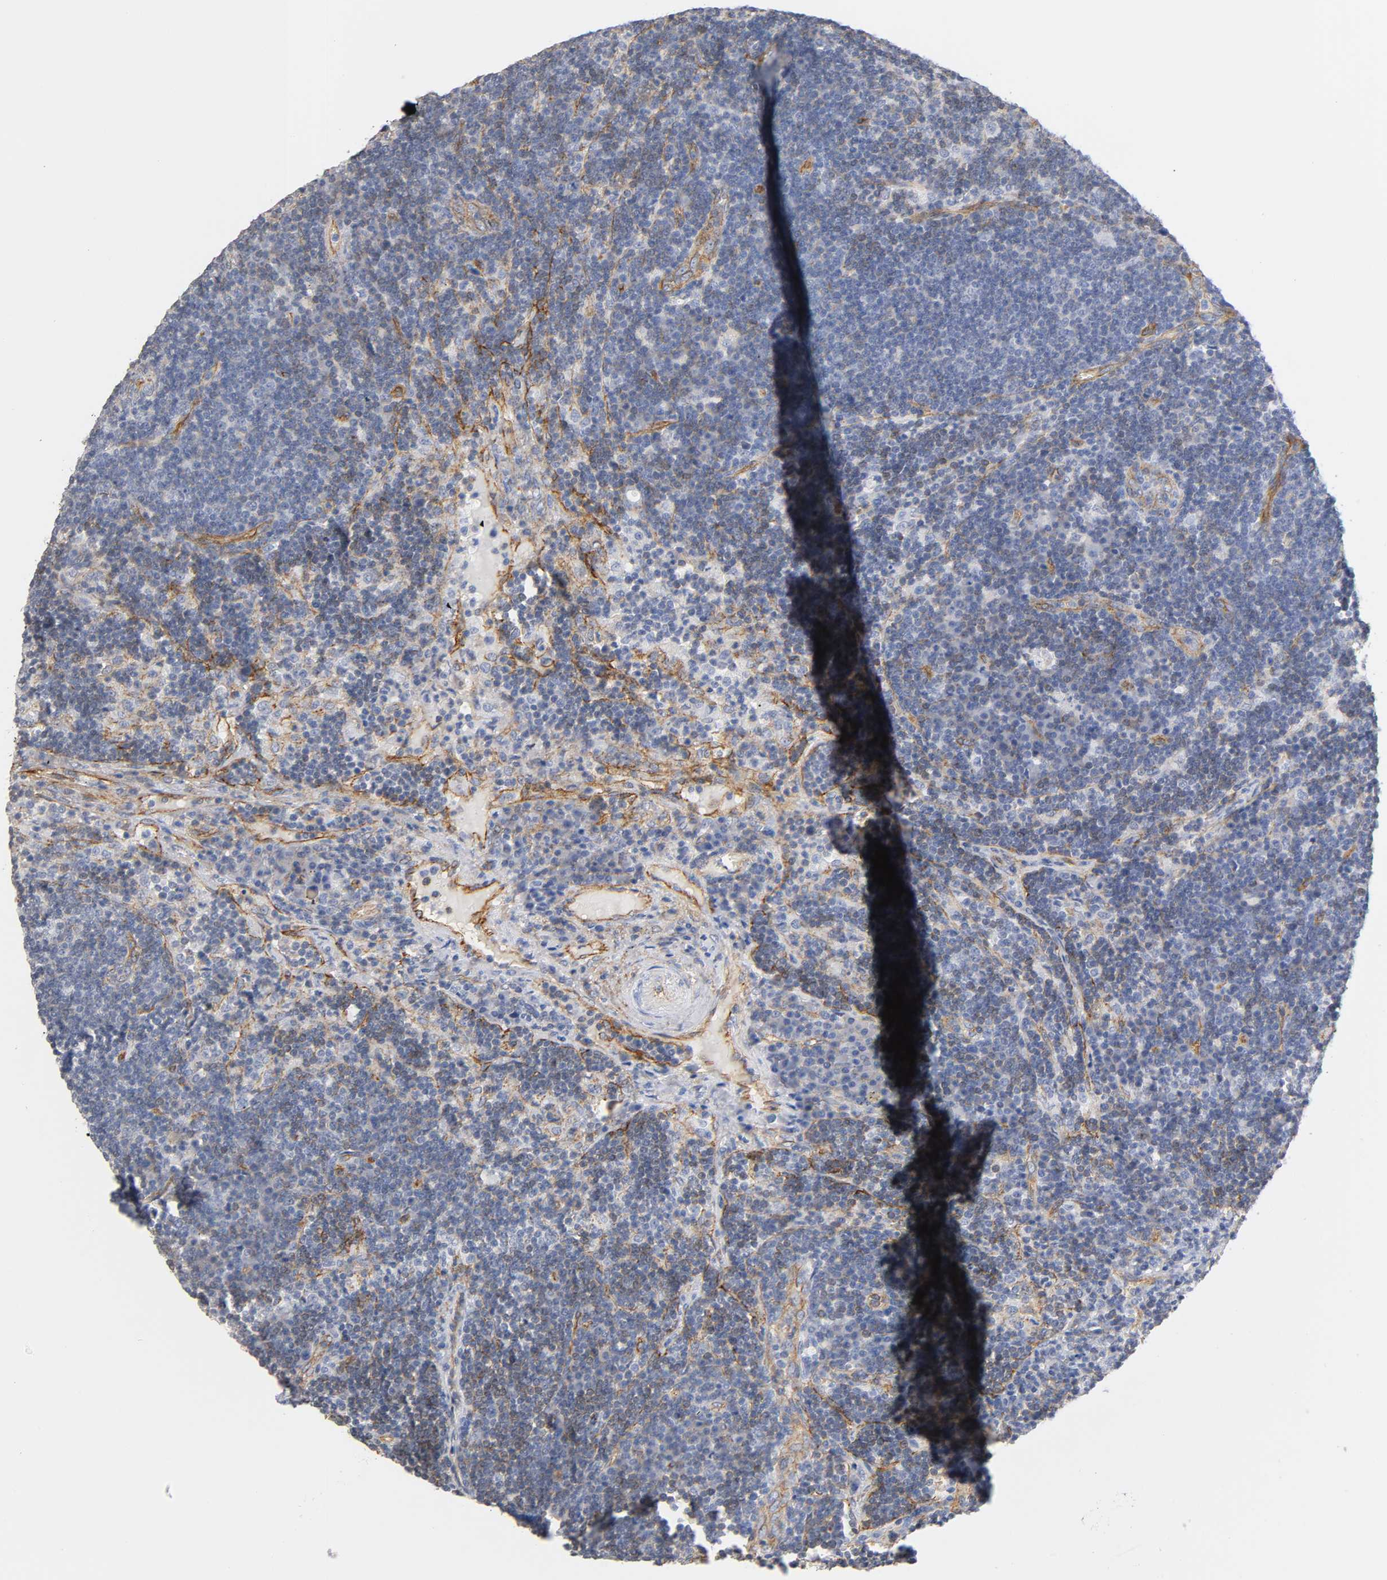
{"staining": {"intensity": "weak", "quantity": "<25%", "location": "cytoplasmic/membranous"}, "tissue": "lymph node", "cell_type": "Germinal center cells", "image_type": "normal", "snomed": [{"axis": "morphology", "description": "Normal tissue, NOS"}, {"axis": "morphology", "description": "Squamous cell carcinoma, metastatic, NOS"}, {"axis": "topography", "description": "Lymph node"}], "caption": "Histopathology image shows no significant protein expression in germinal center cells of benign lymph node.", "gene": "SPTAN1", "patient": {"sex": "female", "age": 53}}